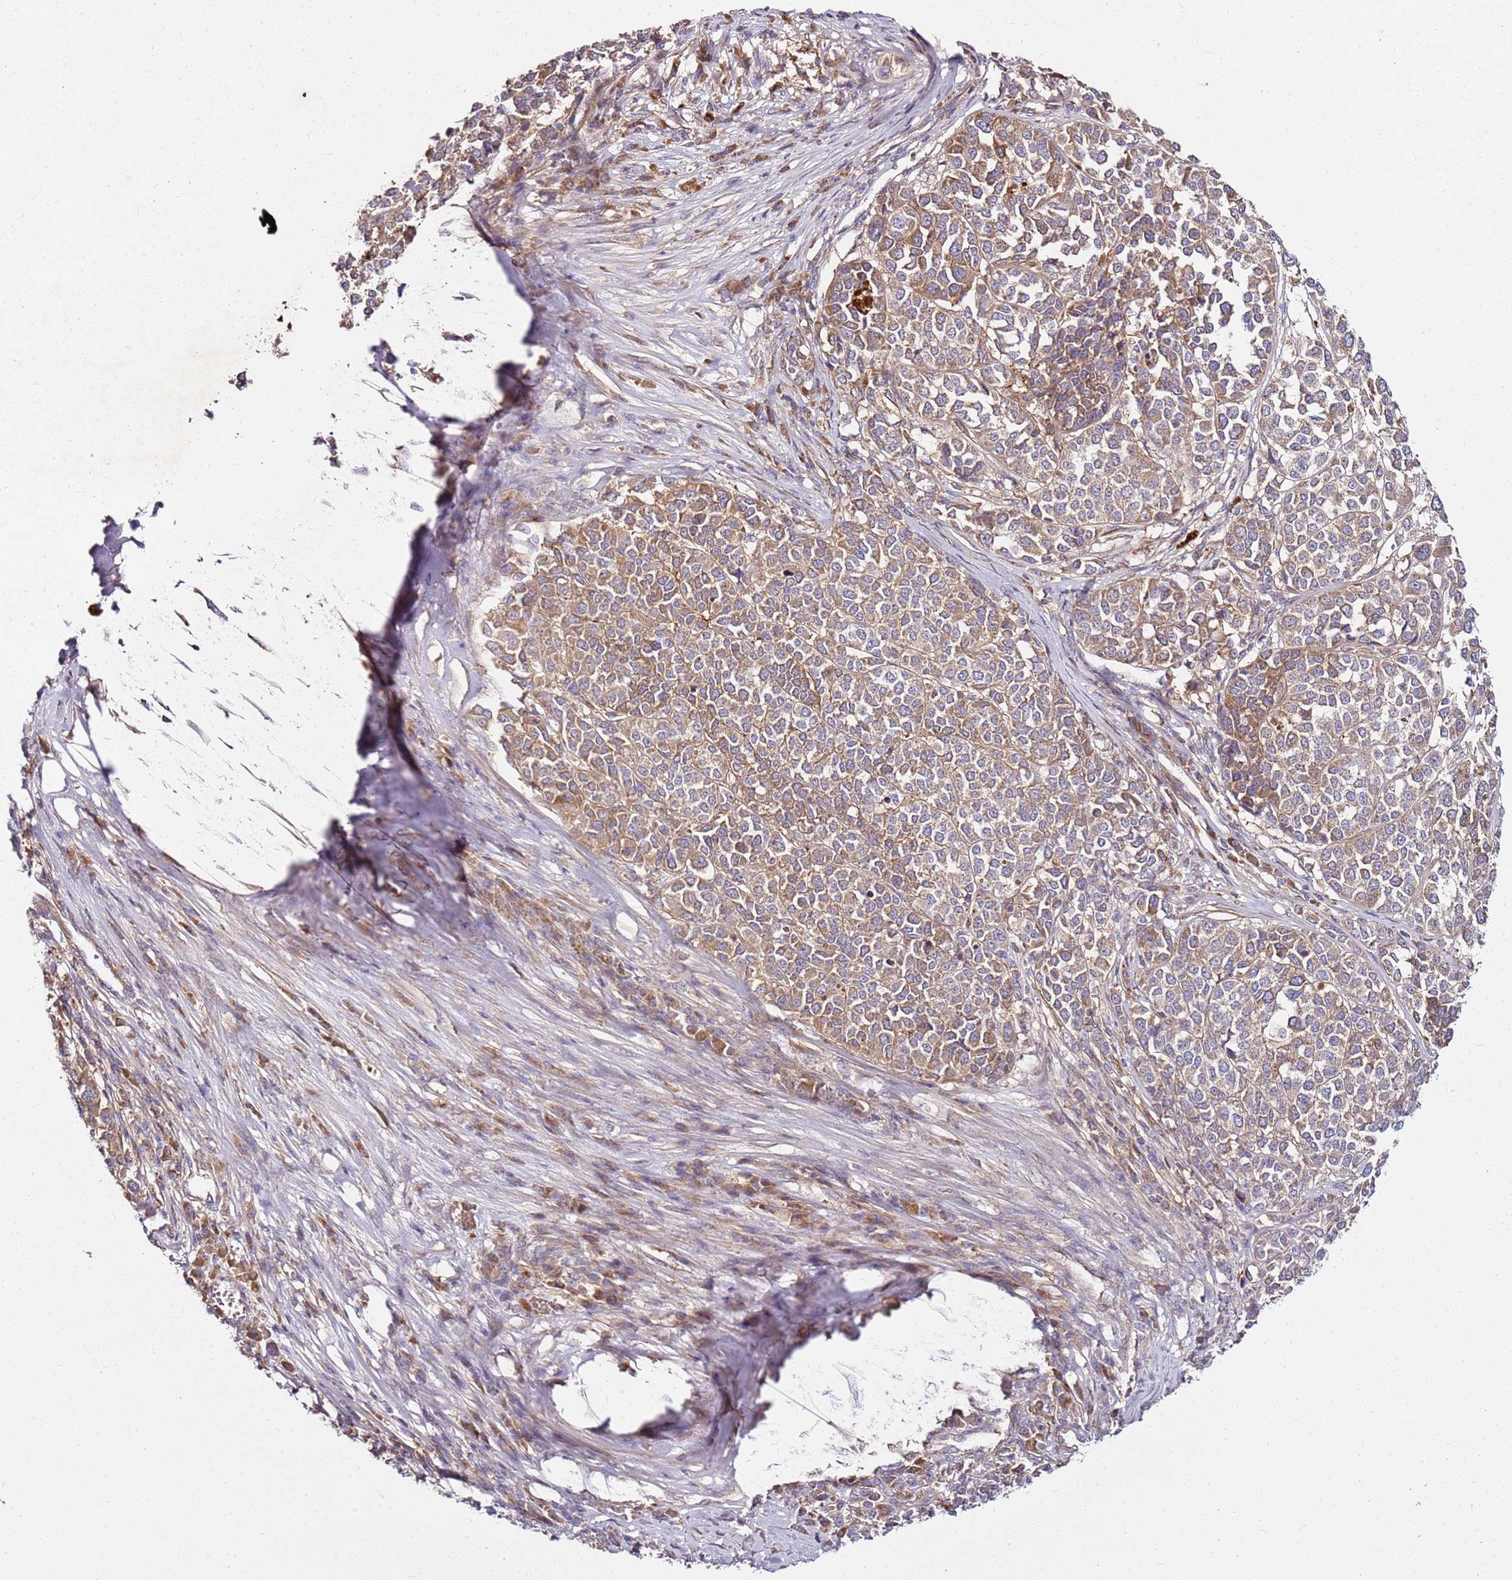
{"staining": {"intensity": "moderate", "quantity": ">75%", "location": "cytoplasmic/membranous"}, "tissue": "melanoma", "cell_type": "Tumor cells", "image_type": "cancer", "snomed": [{"axis": "morphology", "description": "Malignant melanoma, Metastatic site"}, {"axis": "topography", "description": "Lymph node"}], "caption": "Human malignant melanoma (metastatic site) stained for a protein (brown) displays moderate cytoplasmic/membranous positive positivity in approximately >75% of tumor cells.", "gene": "KRTAP21-3", "patient": {"sex": "male", "age": 44}}